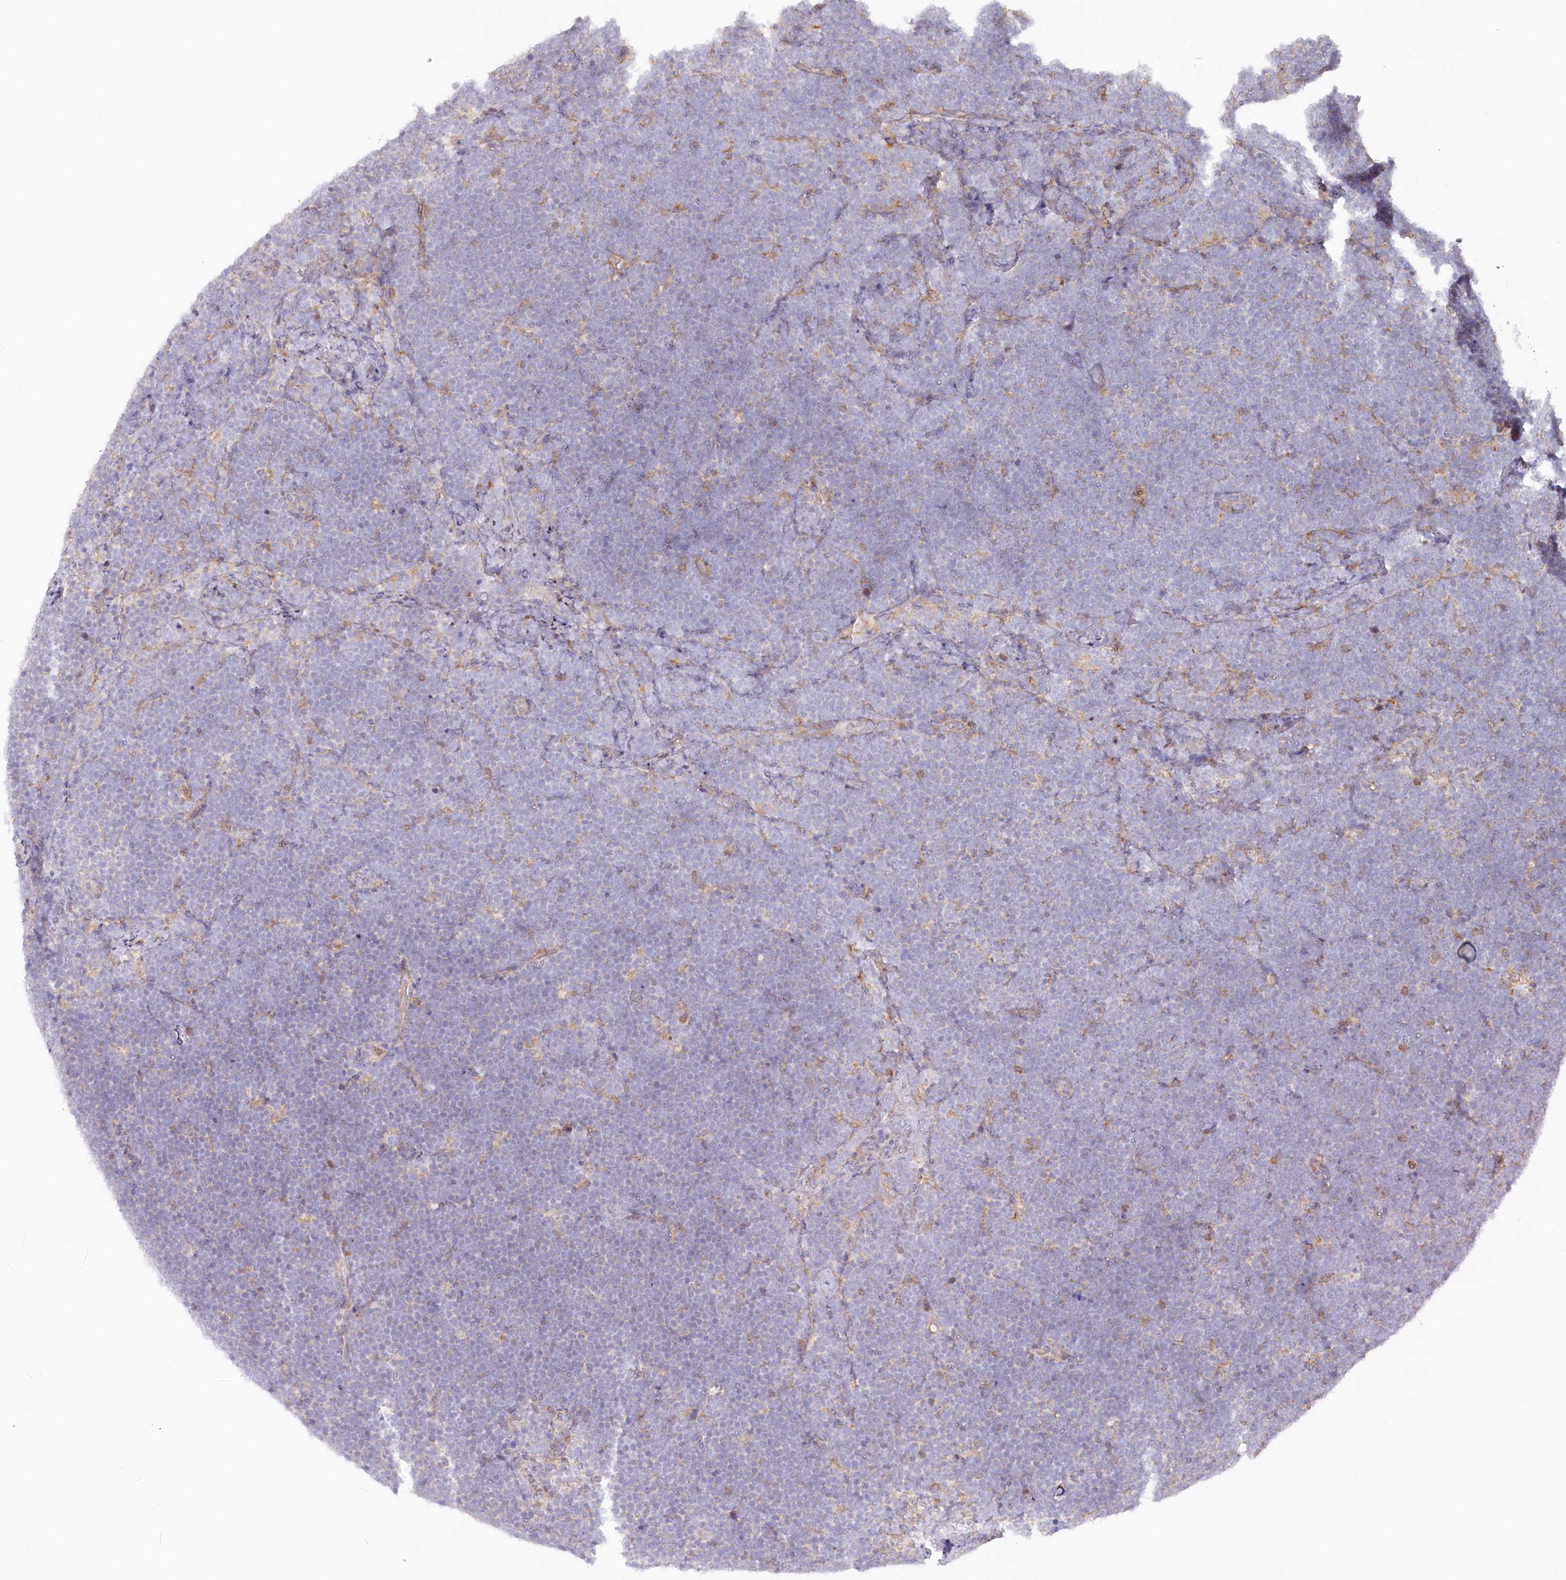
{"staining": {"intensity": "negative", "quantity": "none", "location": "none"}, "tissue": "lymphoma", "cell_type": "Tumor cells", "image_type": "cancer", "snomed": [{"axis": "morphology", "description": "Malignant lymphoma, non-Hodgkin's type, High grade"}, {"axis": "topography", "description": "Lymph node"}], "caption": "A micrograph of human lymphoma is negative for staining in tumor cells.", "gene": "MTG1", "patient": {"sex": "male", "age": 13}}